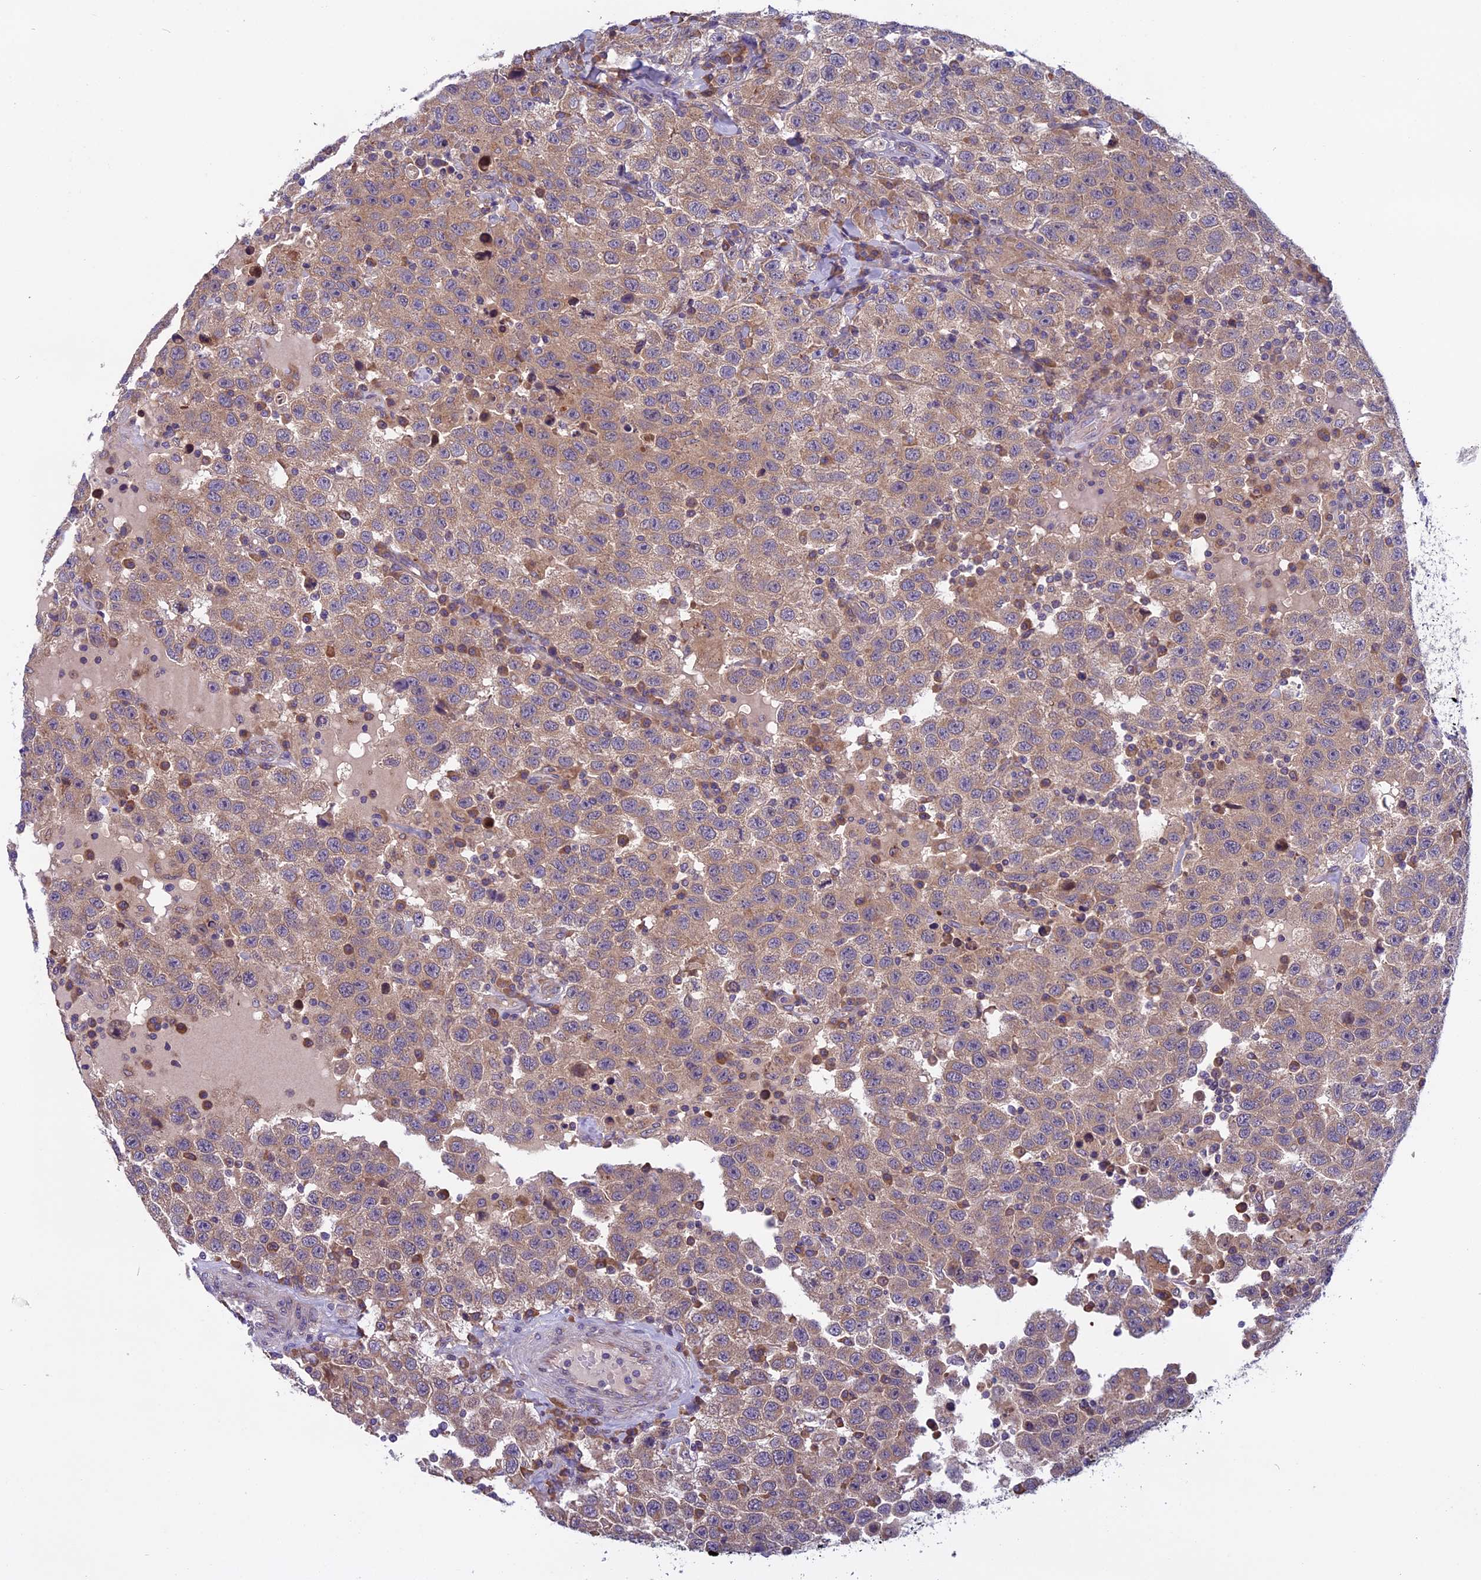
{"staining": {"intensity": "moderate", "quantity": ">75%", "location": "cytoplasmic/membranous"}, "tissue": "testis cancer", "cell_type": "Tumor cells", "image_type": "cancer", "snomed": [{"axis": "morphology", "description": "Seminoma, NOS"}, {"axis": "topography", "description": "Testis"}], "caption": "Brown immunohistochemical staining in seminoma (testis) displays moderate cytoplasmic/membranous expression in approximately >75% of tumor cells. The protein is stained brown, and the nuclei are stained in blue (DAB (3,3'-diaminobenzidine) IHC with brightfield microscopy, high magnification).", "gene": "DCTN5", "patient": {"sex": "male", "age": 41}}